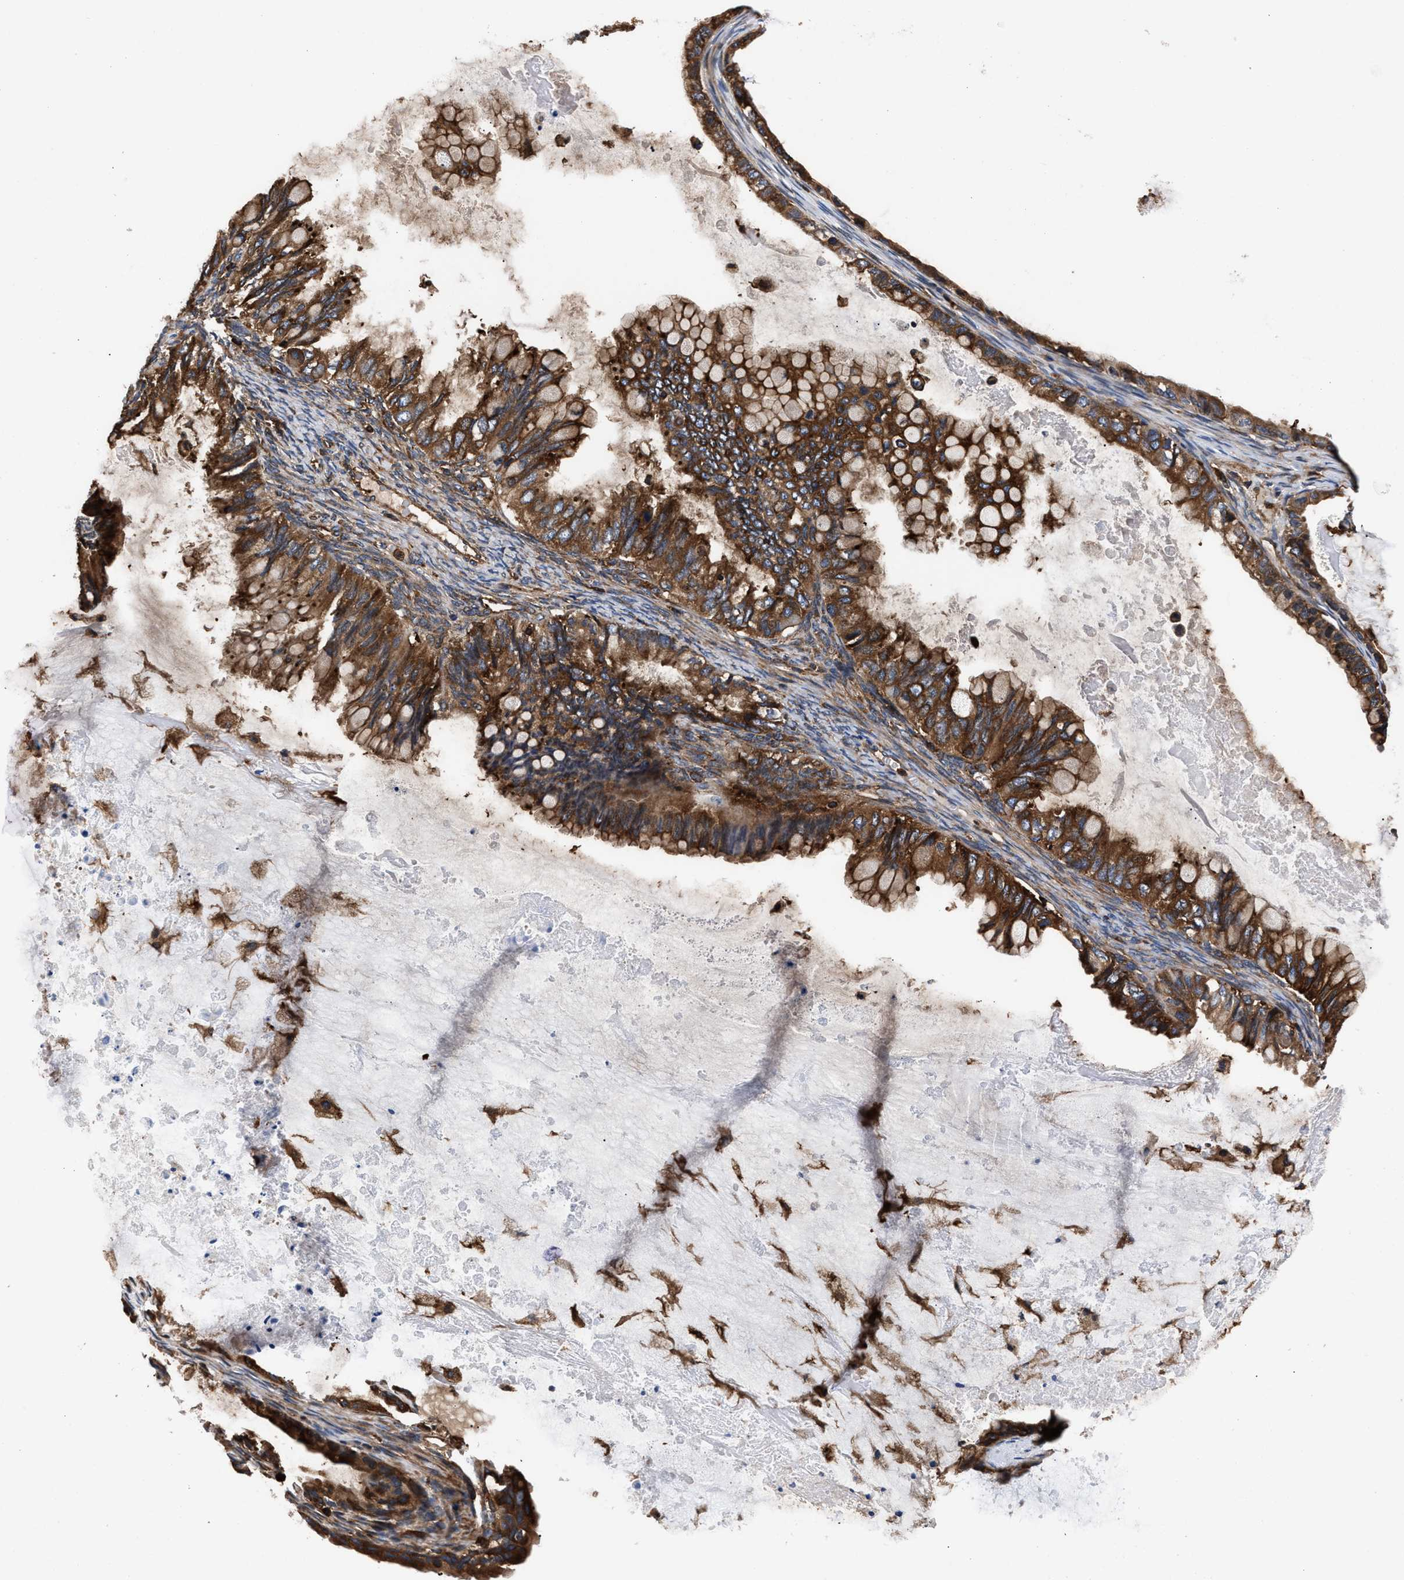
{"staining": {"intensity": "strong", "quantity": ">75%", "location": "cytoplasmic/membranous"}, "tissue": "ovarian cancer", "cell_type": "Tumor cells", "image_type": "cancer", "snomed": [{"axis": "morphology", "description": "Cystadenocarcinoma, mucinous, NOS"}, {"axis": "topography", "description": "Ovary"}], "caption": "Strong cytoplasmic/membranous expression for a protein is identified in approximately >75% of tumor cells of ovarian cancer using immunohistochemistry (IHC).", "gene": "KYAT1", "patient": {"sex": "female", "age": 80}}